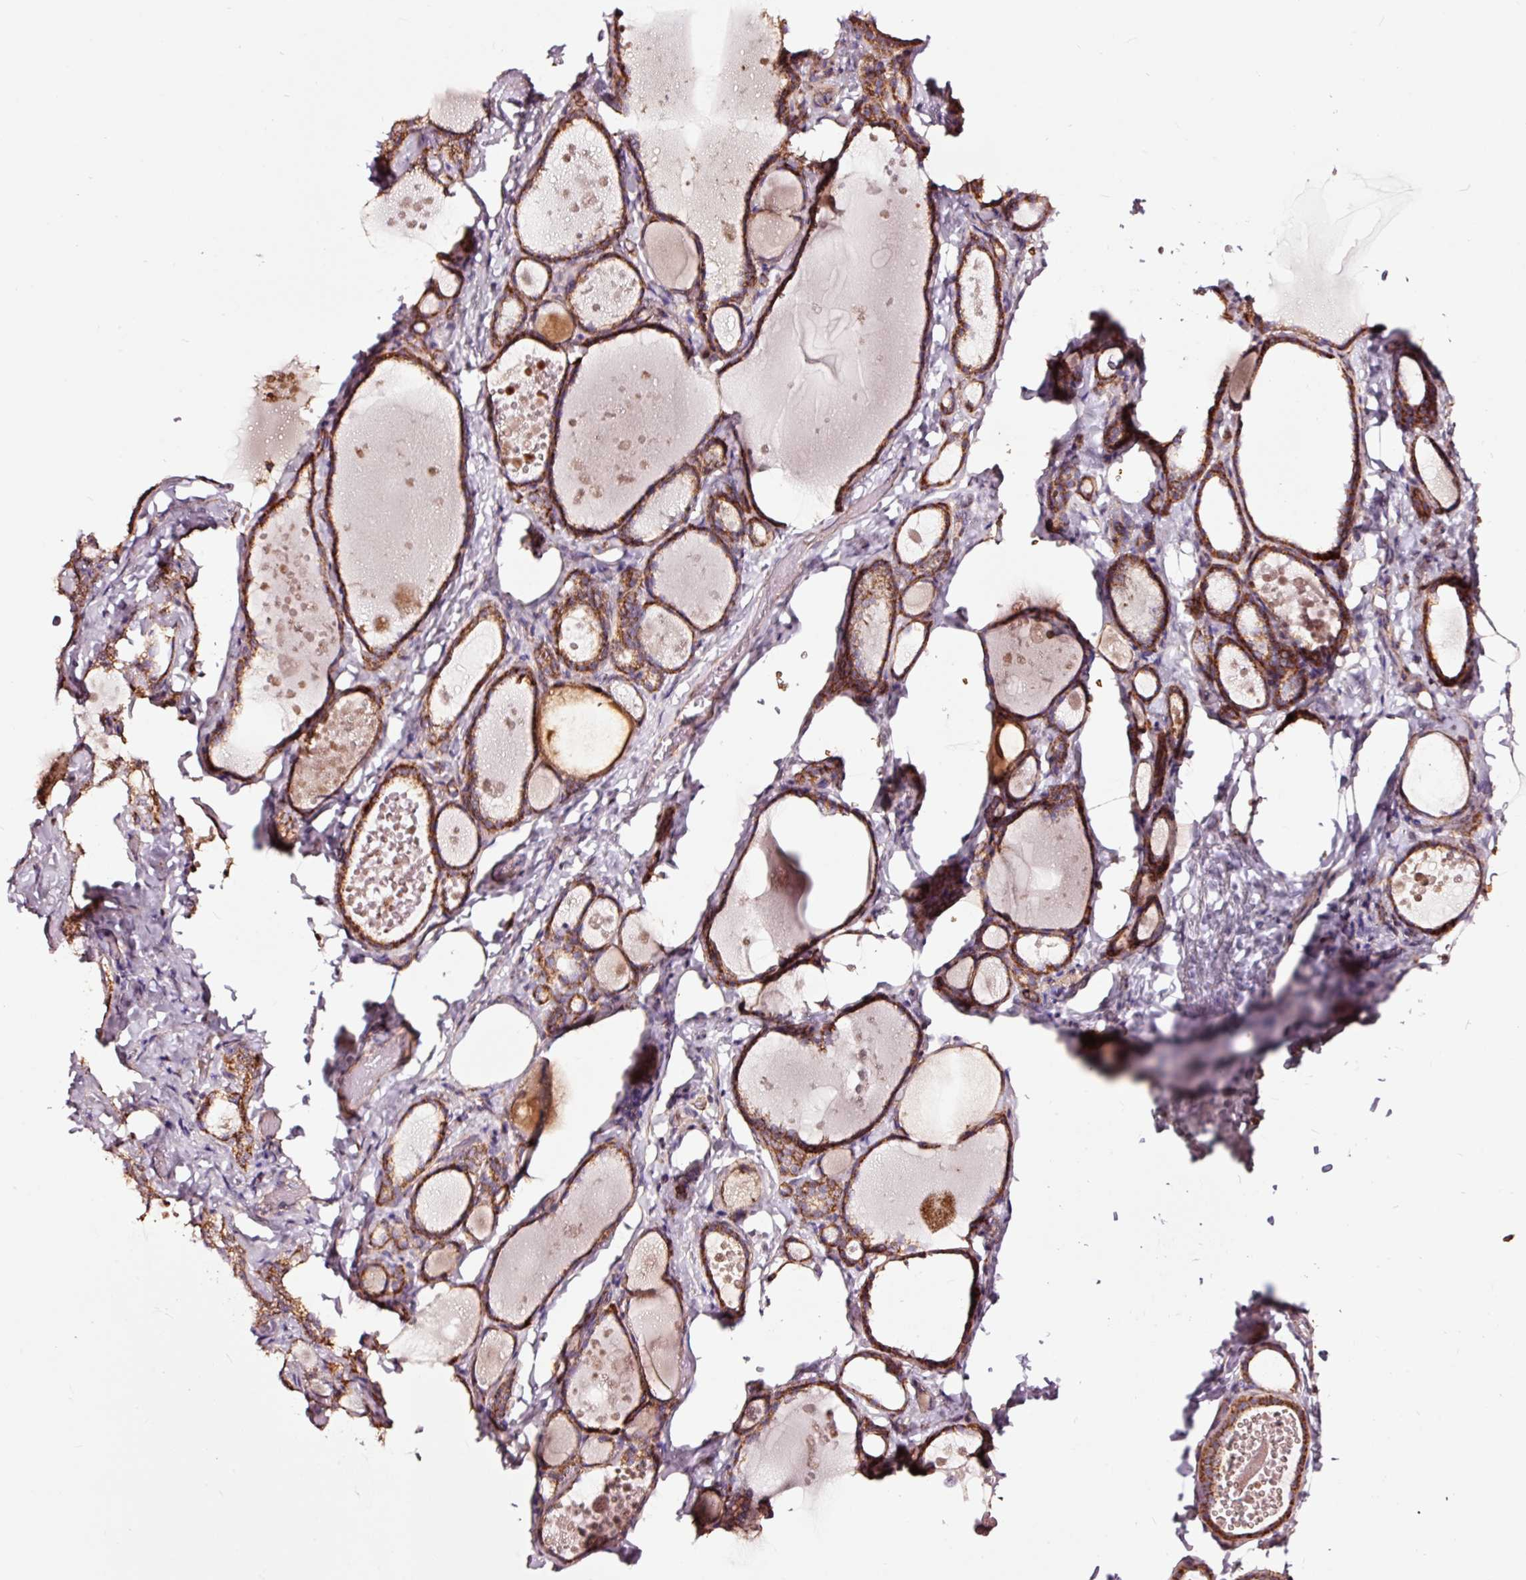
{"staining": {"intensity": "moderate", "quantity": ">75%", "location": "cytoplasmic/membranous"}, "tissue": "thyroid gland", "cell_type": "Glandular cells", "image_type": "normal", "snomed": [{"axis": "morphology", "description": "Normal tissue, NOS"}, {"axis": "topography", "description": "Thyroid gland"}], "caption": "IHC photomicrograph of normal human thyroid gland stained for a protein (brown), which demonstrates medium levels of moderate cytoplasmic/membranous staining in about >75% of glandular cells.", "gene": "TPM1", "patient": {"sex": "female", "age": 46}}